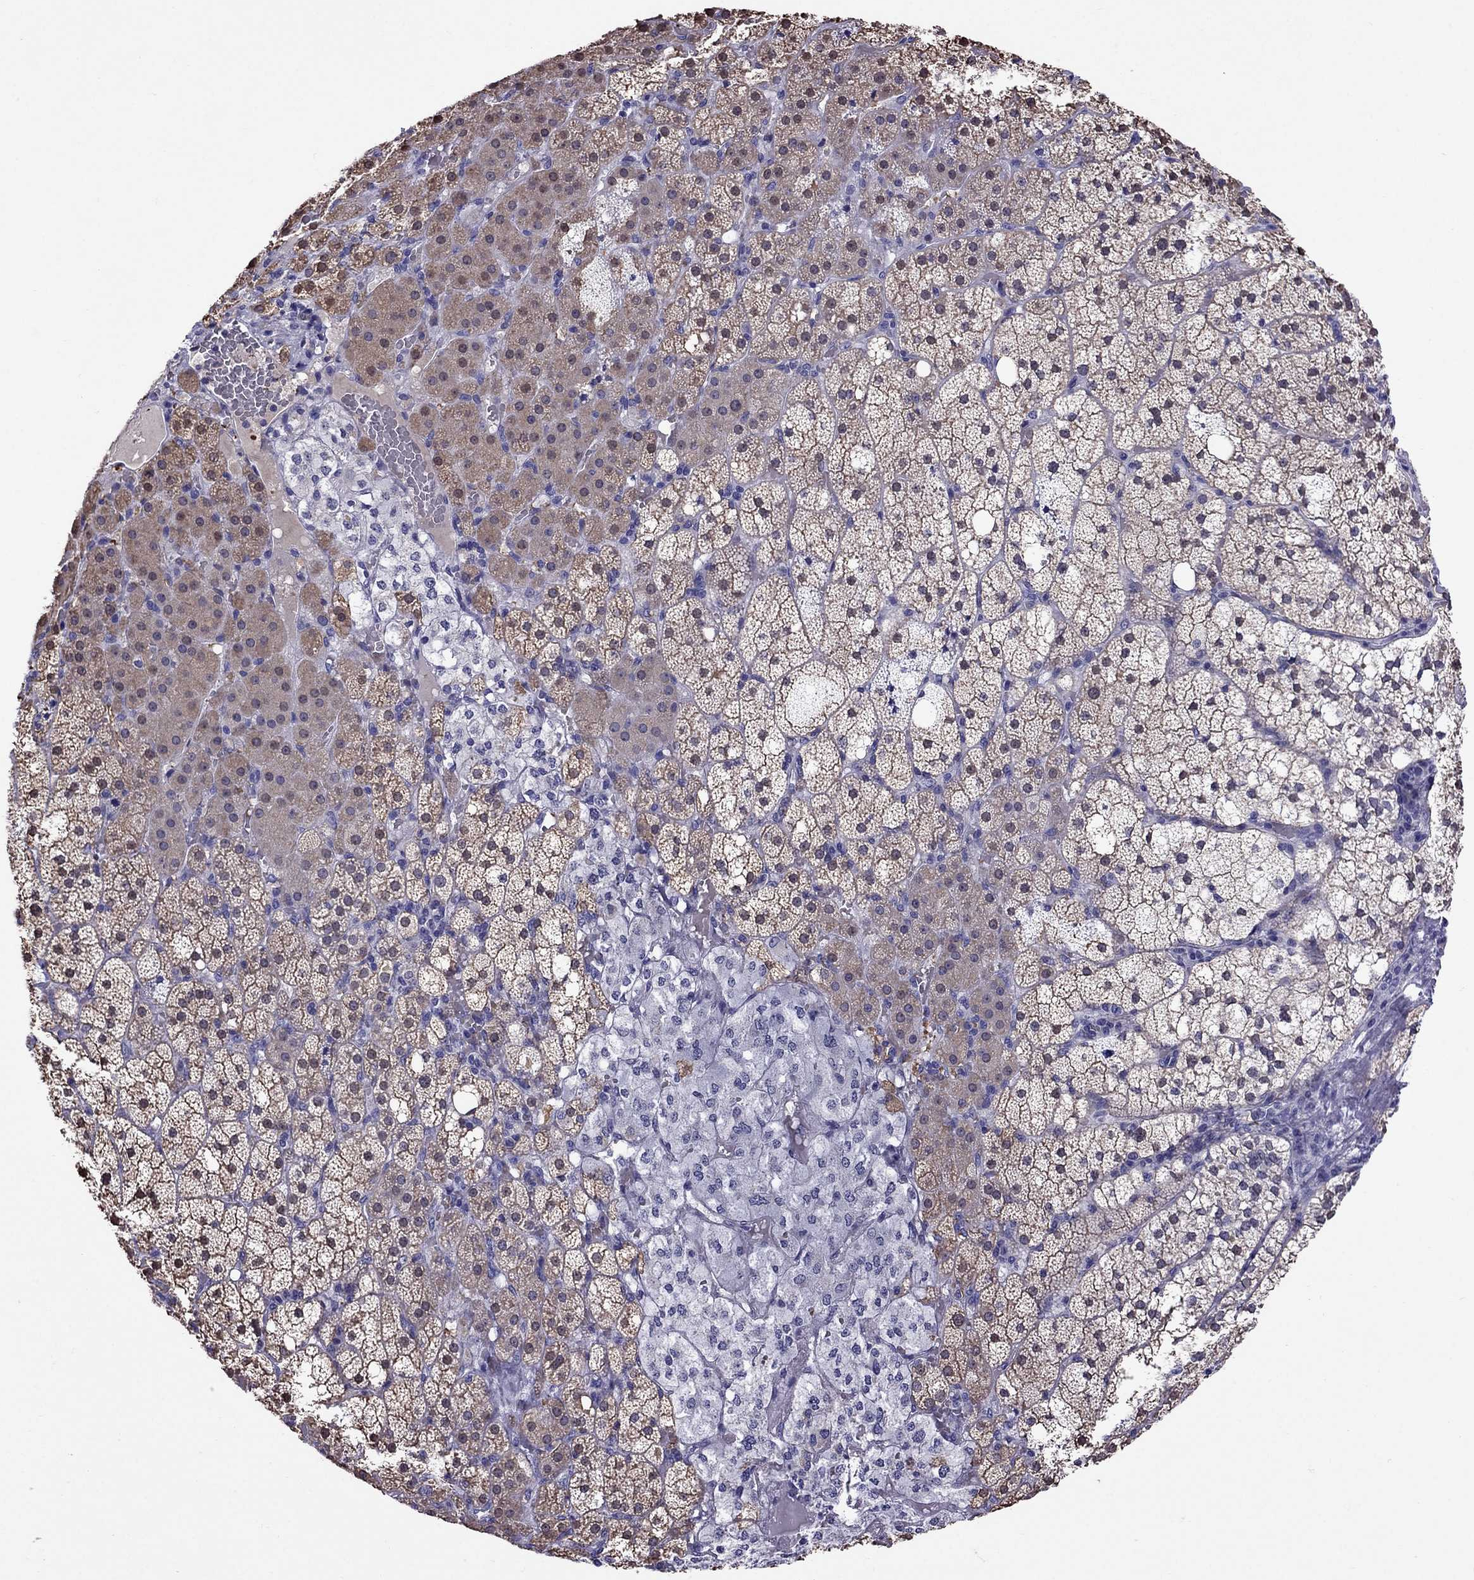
{"staining": {"intensity": "moderate", "quantity": "25%-75%", "location": "cytoplasmic/membranous"}, "tissue": "adrenal gland", "cell_type": "Glandular cells", "image_type": "normal", "snomed": [{"axis": "morphology", "description": "Normal tissue, NOS"}, {"axis": "topography", "description": "Adrenal gland"}], "caption": "The photomicrograph reveals immunohistochemical staining of normal adrenal gland. There is moderate cytoplasmic/membranous positivity is identified in approximately 25%-75% of glandular cells. (DAB (3,3'-diaminobenzidine) IHC with brightfield microscopy, high magnification).", "gene": "OXCT2", "patient": {"sex": "male", "age": 53}}